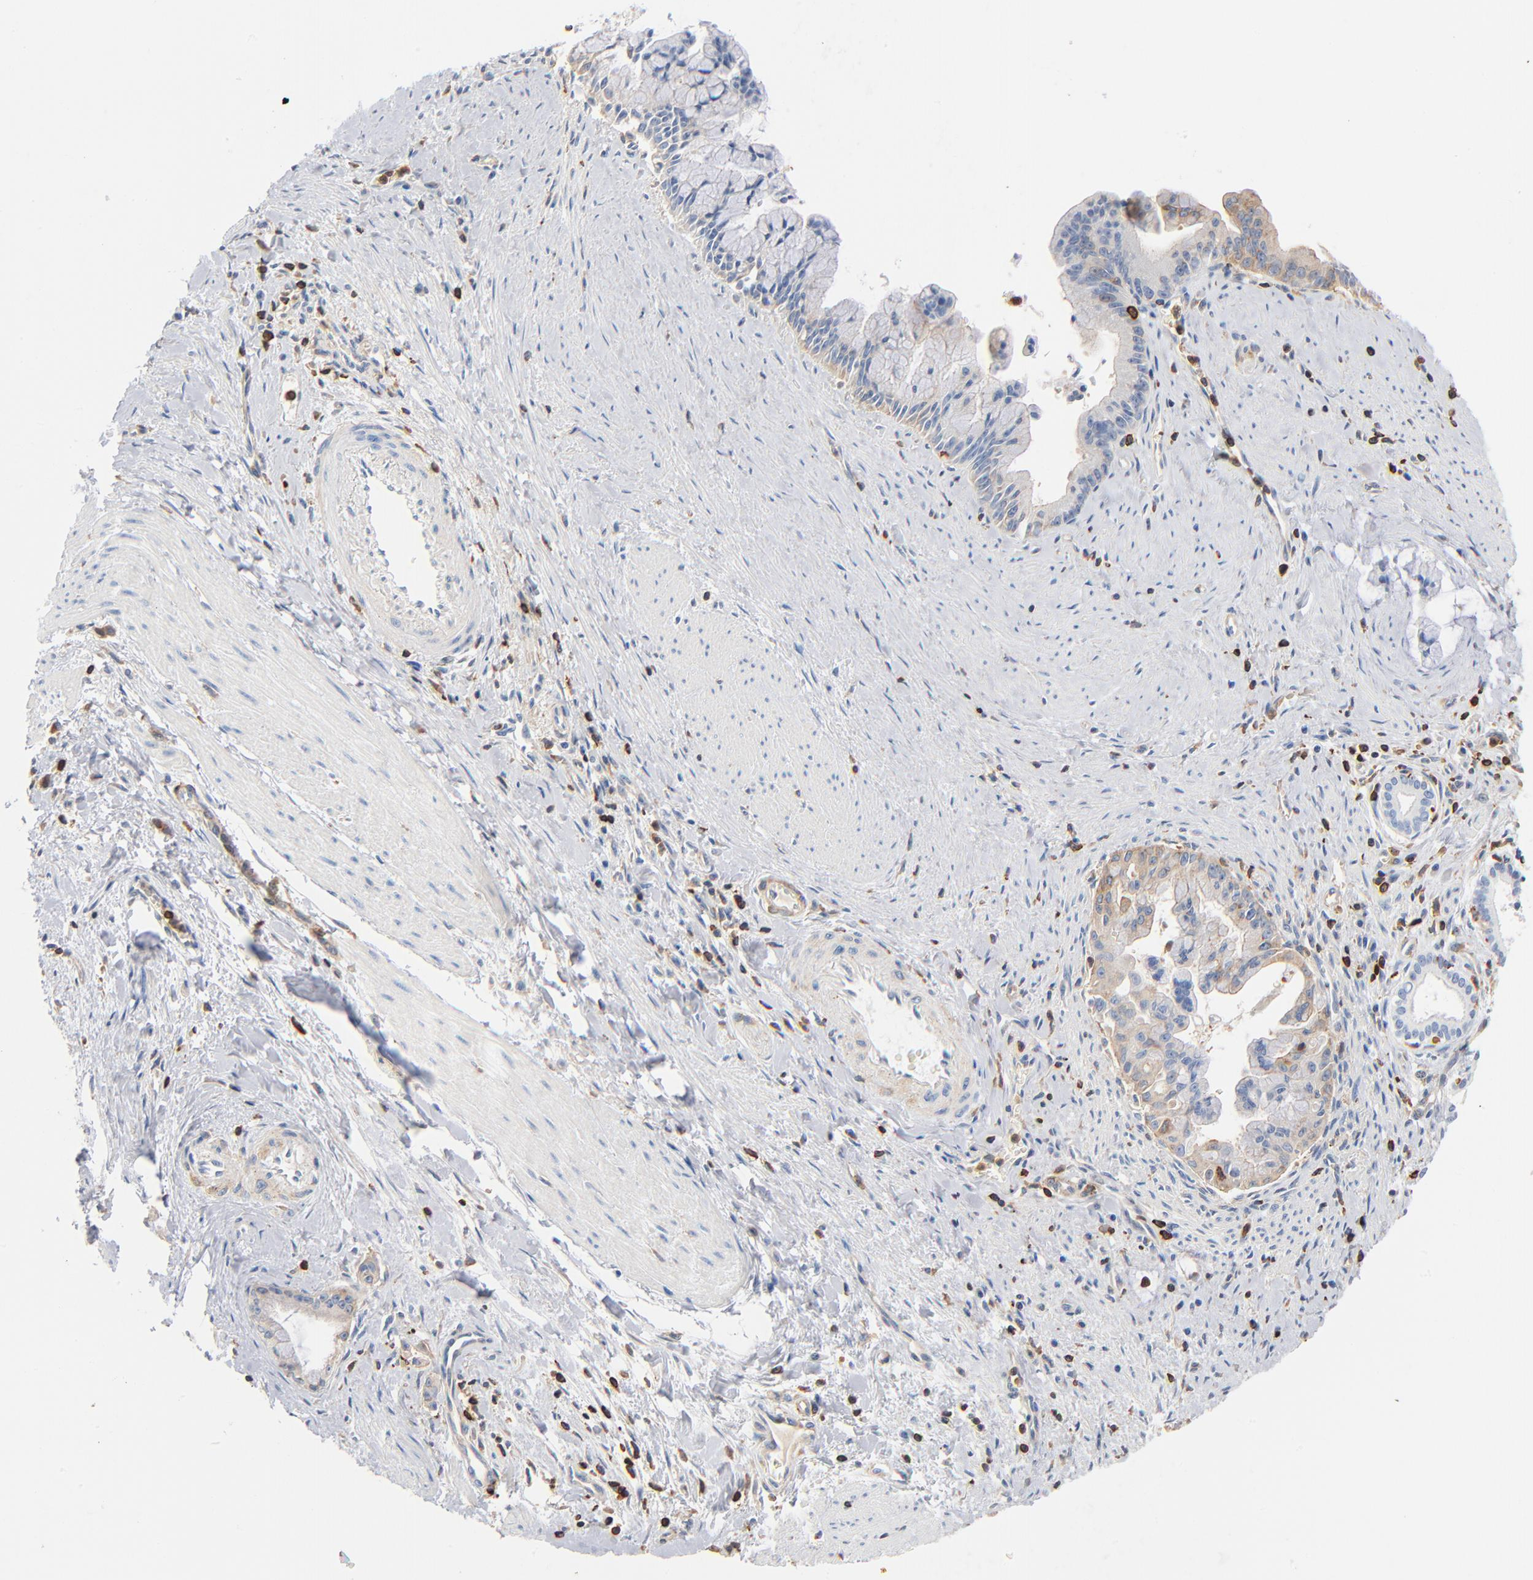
{"staining": {"intensity": "negative", "quantity": "none", "location": "none"}, "tissue": "pancreatic cancer", "cell_type": "Tumor cells", "image_type": "cancer", "snomed": [{"axis": "morphology", "description": "Adenocarcinoma, NOS"}, {"axis": "topography", "description": "Pancreas"}], "caption": "DAB (3,3'-diaminobenzidine) immunohistochemical staining of pancreatic cancer displays no significant staining in tumor cells. (DAB immunohistochemistry with hematoxylin counter stain).", "gene": "SH3KBP1", "patient": {"sex": "male", "age": 59}}